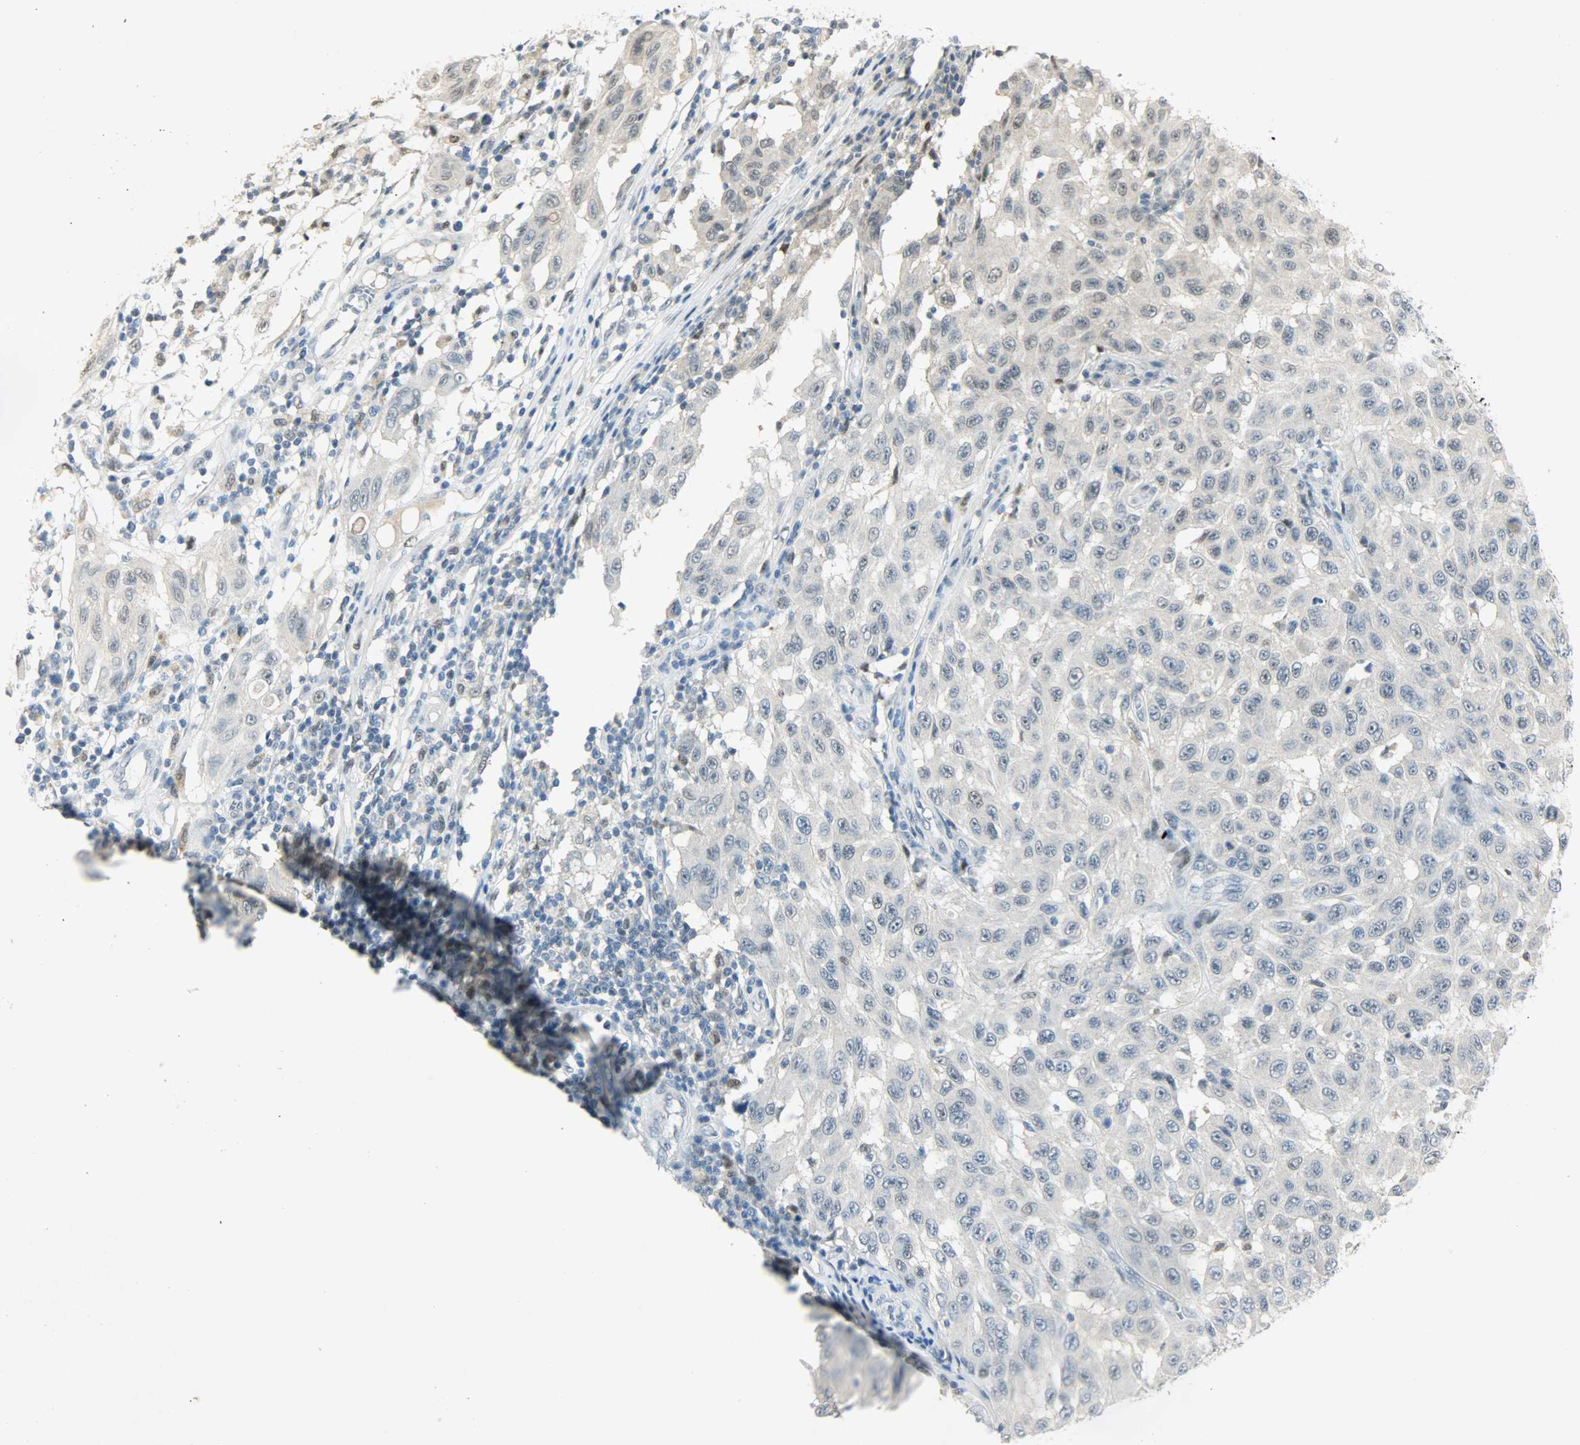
{"staining": {"intensity": "negative", "quantity": "none", "location": "none"}, "tissue": "melanoma", "cell_type": "Tumor cells", "image_type": "cancer", "snomed": [{"axis": "morphology", "description": "Malignant melanoma, NOS"}, {"axis": "topography", "description": "Skin"}], "caption": "Immunohistochemistry (IHC) of human melanoma reveals no expression in tumor cells. Nuclei are stained in blue.", "gene": "PPARG", "patient": {"sex": "male", "age": 30}}